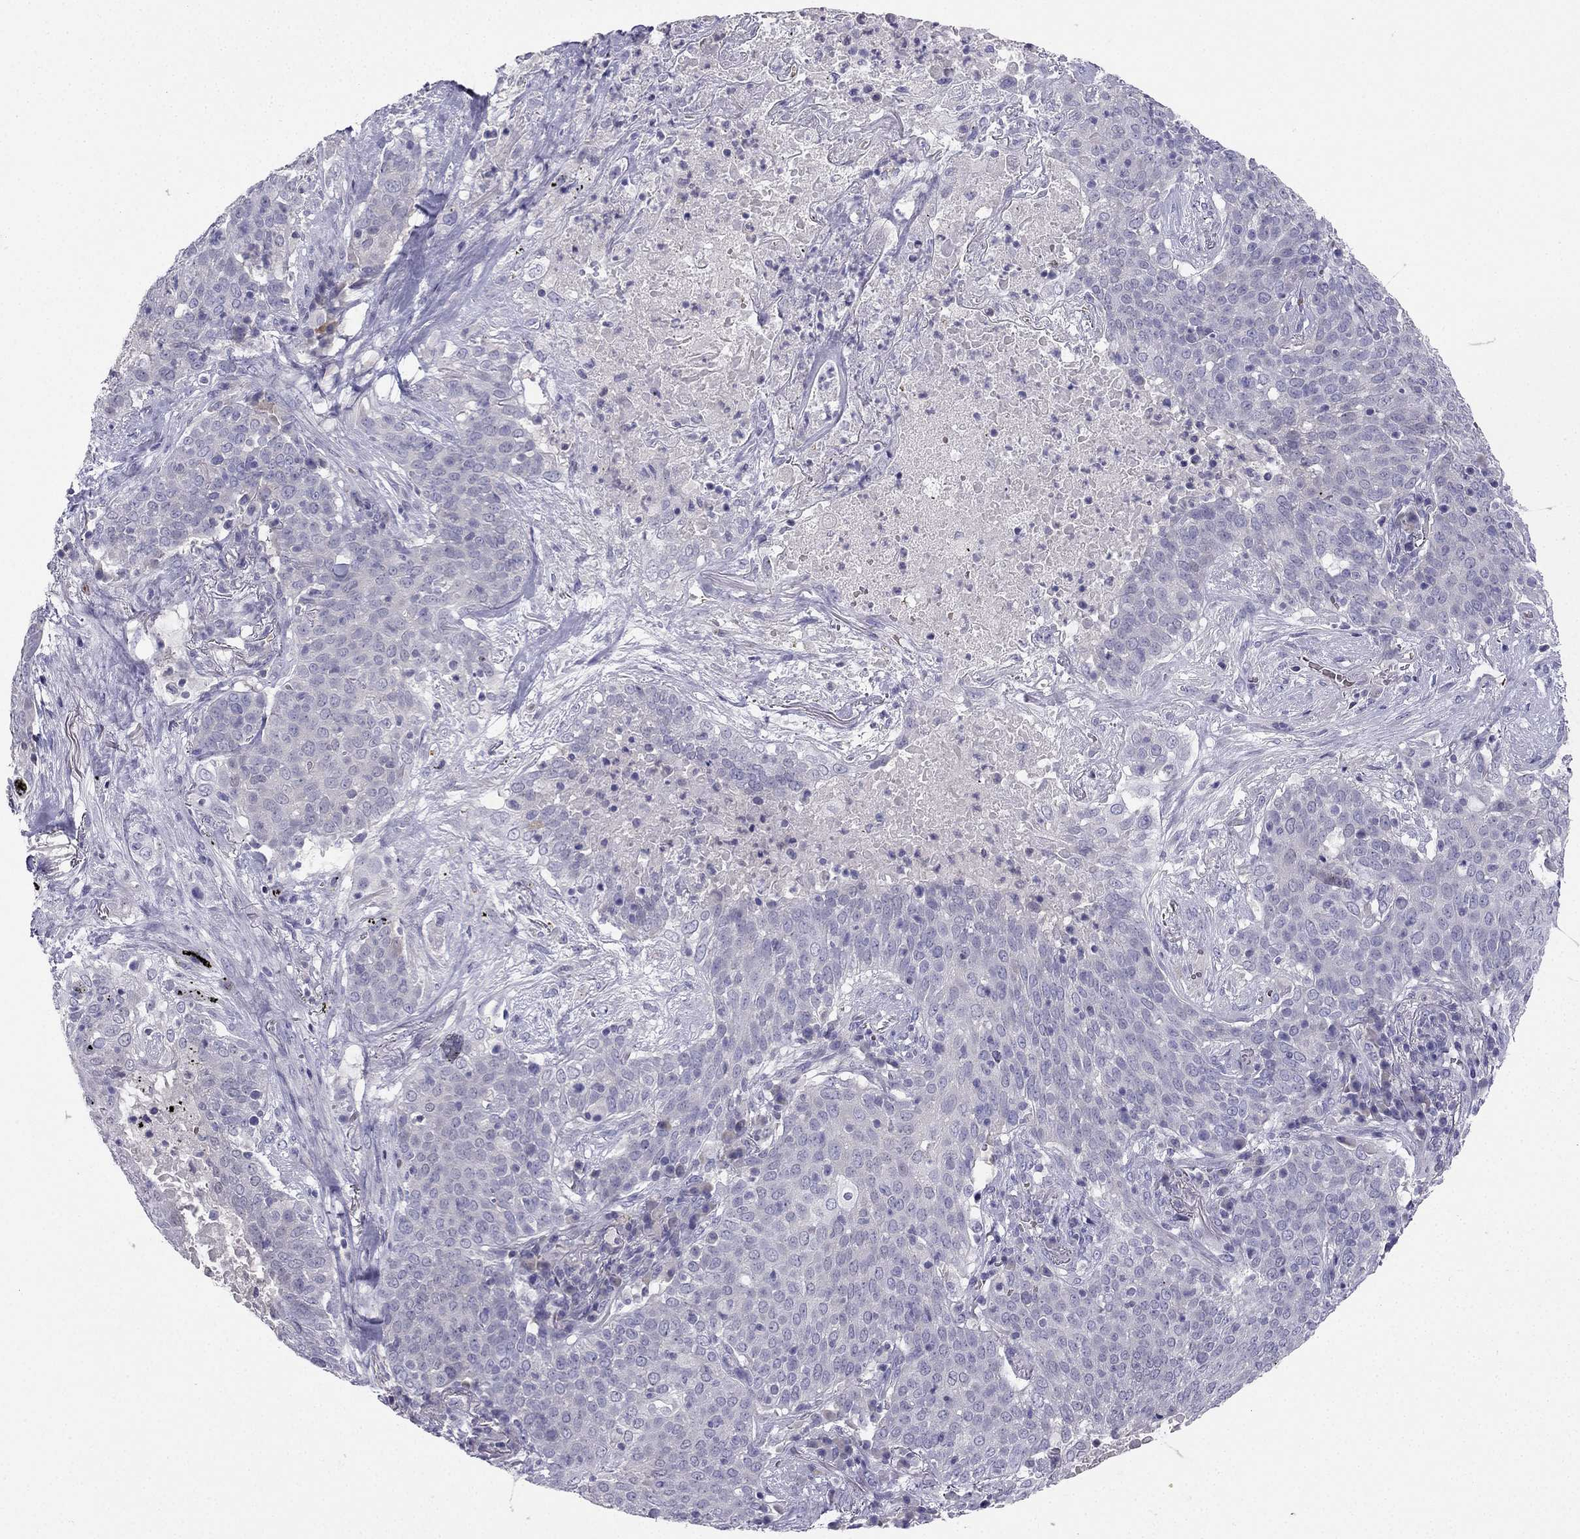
{"staining": {"intensity": "negative", "quantity": "none", "location": "none"}, "tissue": "lung cancer", "cell_type": "Tumor cells", "image_type": "cancer", "snomed": [{"axis": "morphology", "description": "Squamous cell carcinoma, NOS"}, {"axis": "topography", "description": "Lung"}], "caption": "DAB (3,3'-diaminobenzidine) immunohistochemical staining of human lung squamous cell carcinoma displays no significant staining in tumor cells.", "gene": "RSPH14", "patient": {"sex": "male", "age": 82}}